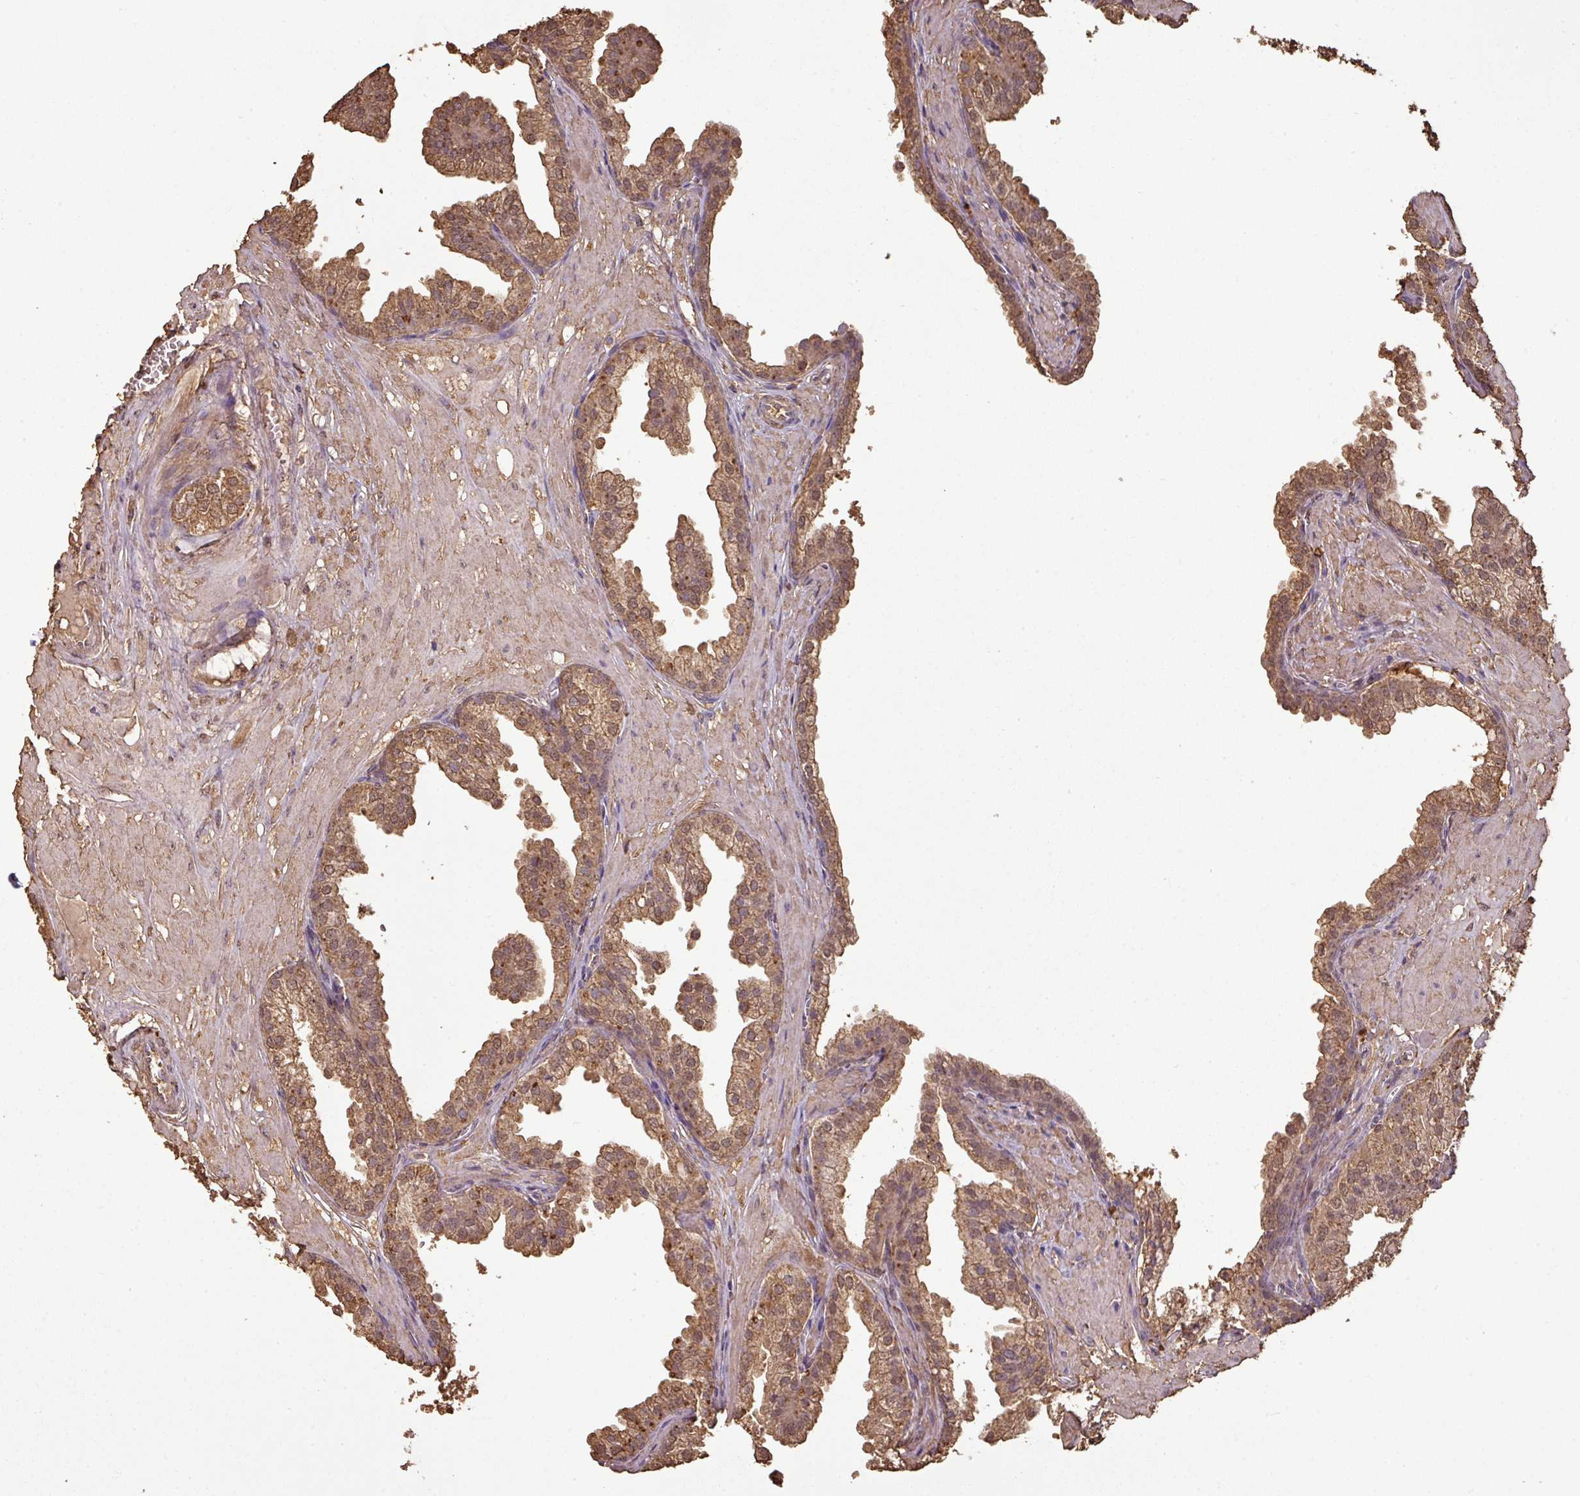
{"staining": {"intensity": "moderate", "quantity": ">75%", "location": "cytoplasmic/membranous"}, "tissue": "prostate", "cell_type": "Glandular cells", "image_type": "normal", "snomed": [{"axis": "morphology", "description": "Normal tissue, NOS"}, {"axis": "topography", "description": "Prostate"}, {"axis": "topography", "description": "Peripheral nerve tissue"}], "caption": "Immunohistochemistry (IHC) (DAB) staining of benign prostate reveals moderate cytoplasmic/membranous protein staining in about >75% of glandular cells.", "gene": "ATAT1", "patient": {"sex": "male", "age": 55}}